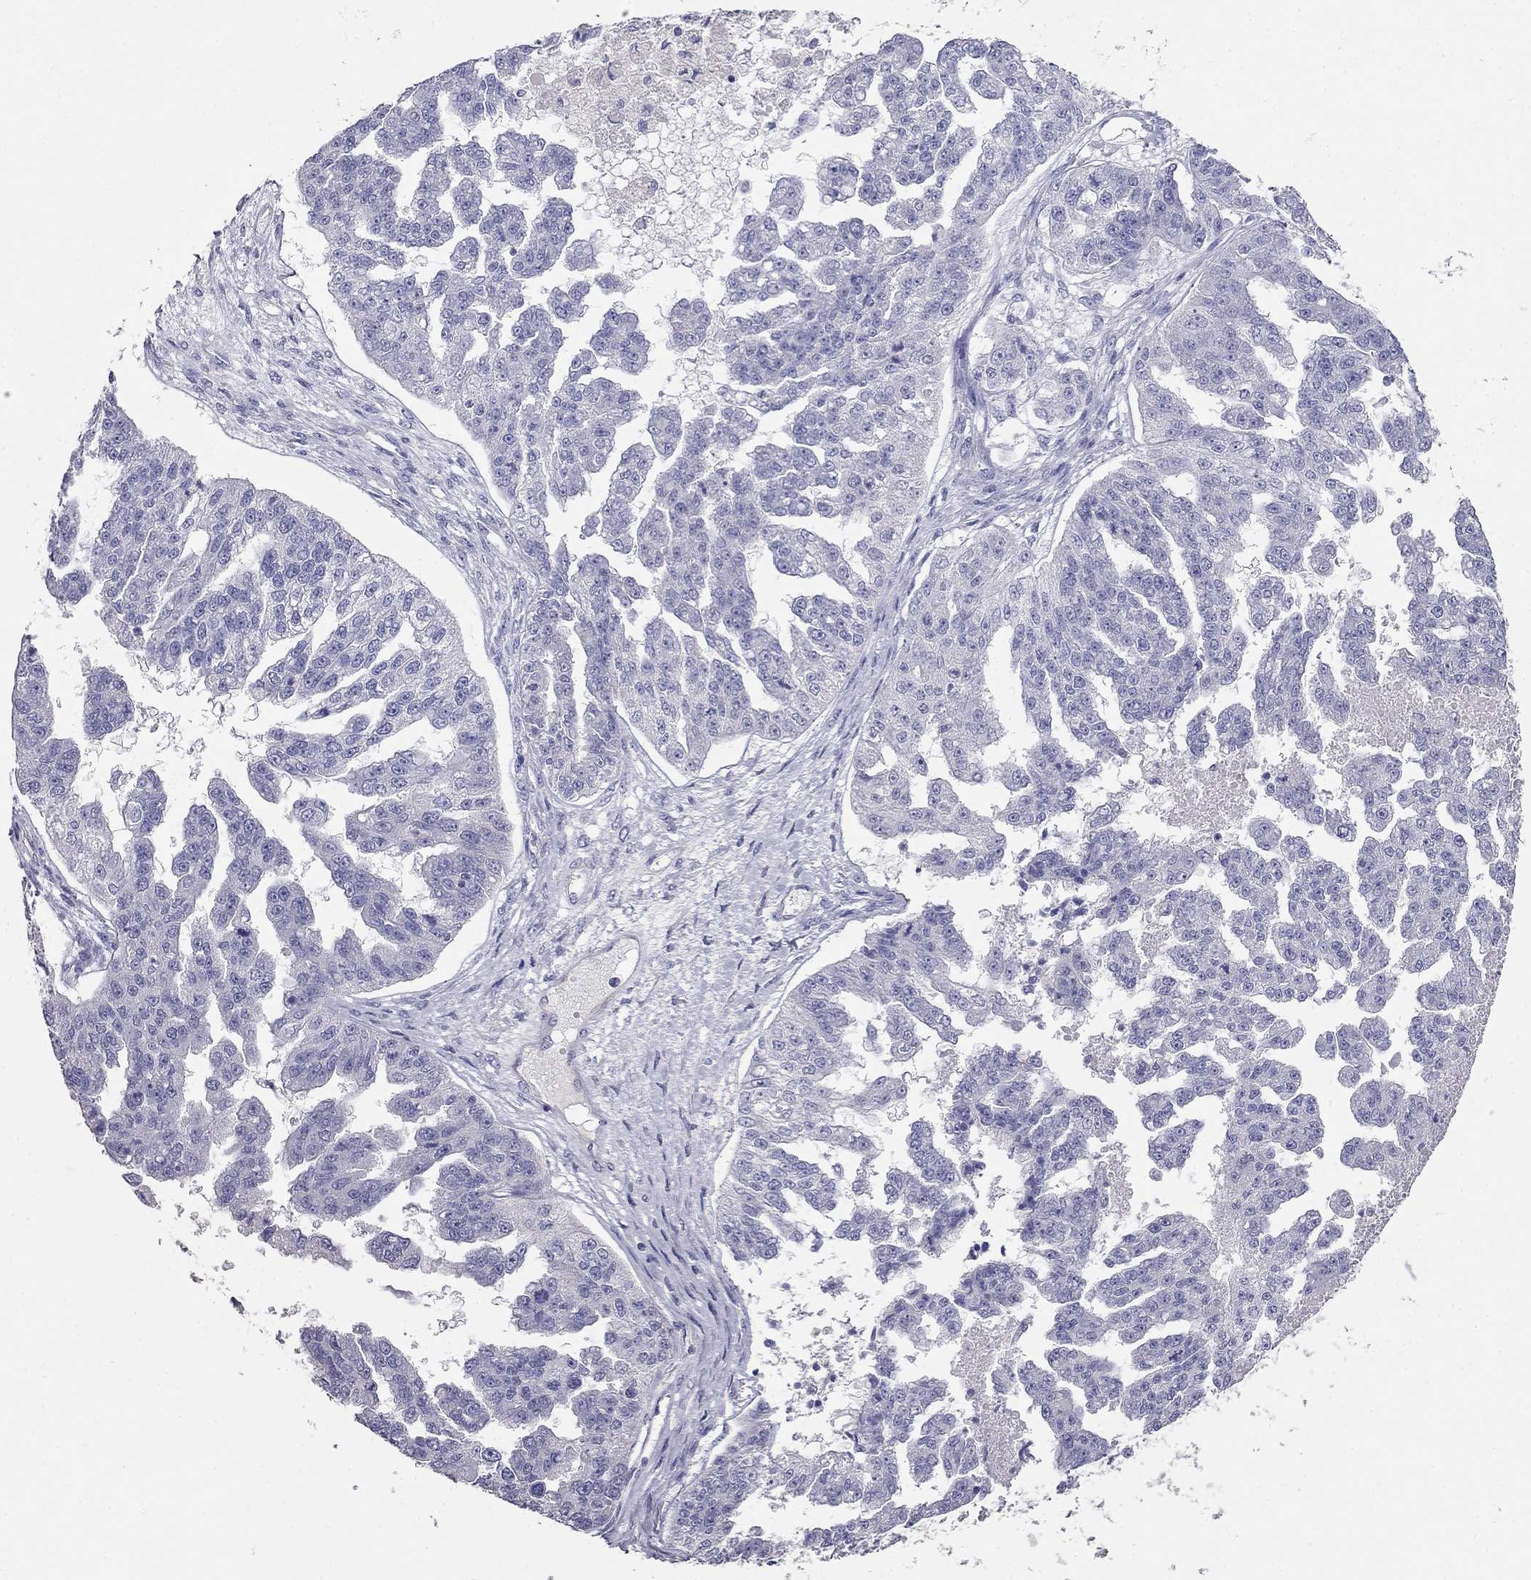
{"staining": {"intensity": "negative", "quantity": "none", "location": "none"}, "tissue": "ovarian cancer", "cell_type": "Tumor cells", "image_type": "cancer", "snomed": [{"axis": "morphology", "description": "Cystadenocarcinoma, serous, NOS"}, {"axis": "topography", "description": "Ovary"}], "caption": "Immunohistochemical staining of human serous cystadenocarcinoma (ovarian) shows no significant staining in tumor cells. Brightfield microscopy of IHC stained with DAB (brown) and hematoxylin (blue), captured at high magnification.", "gene": "LY6H", "patient": {"sex": "female", "age": 58}}